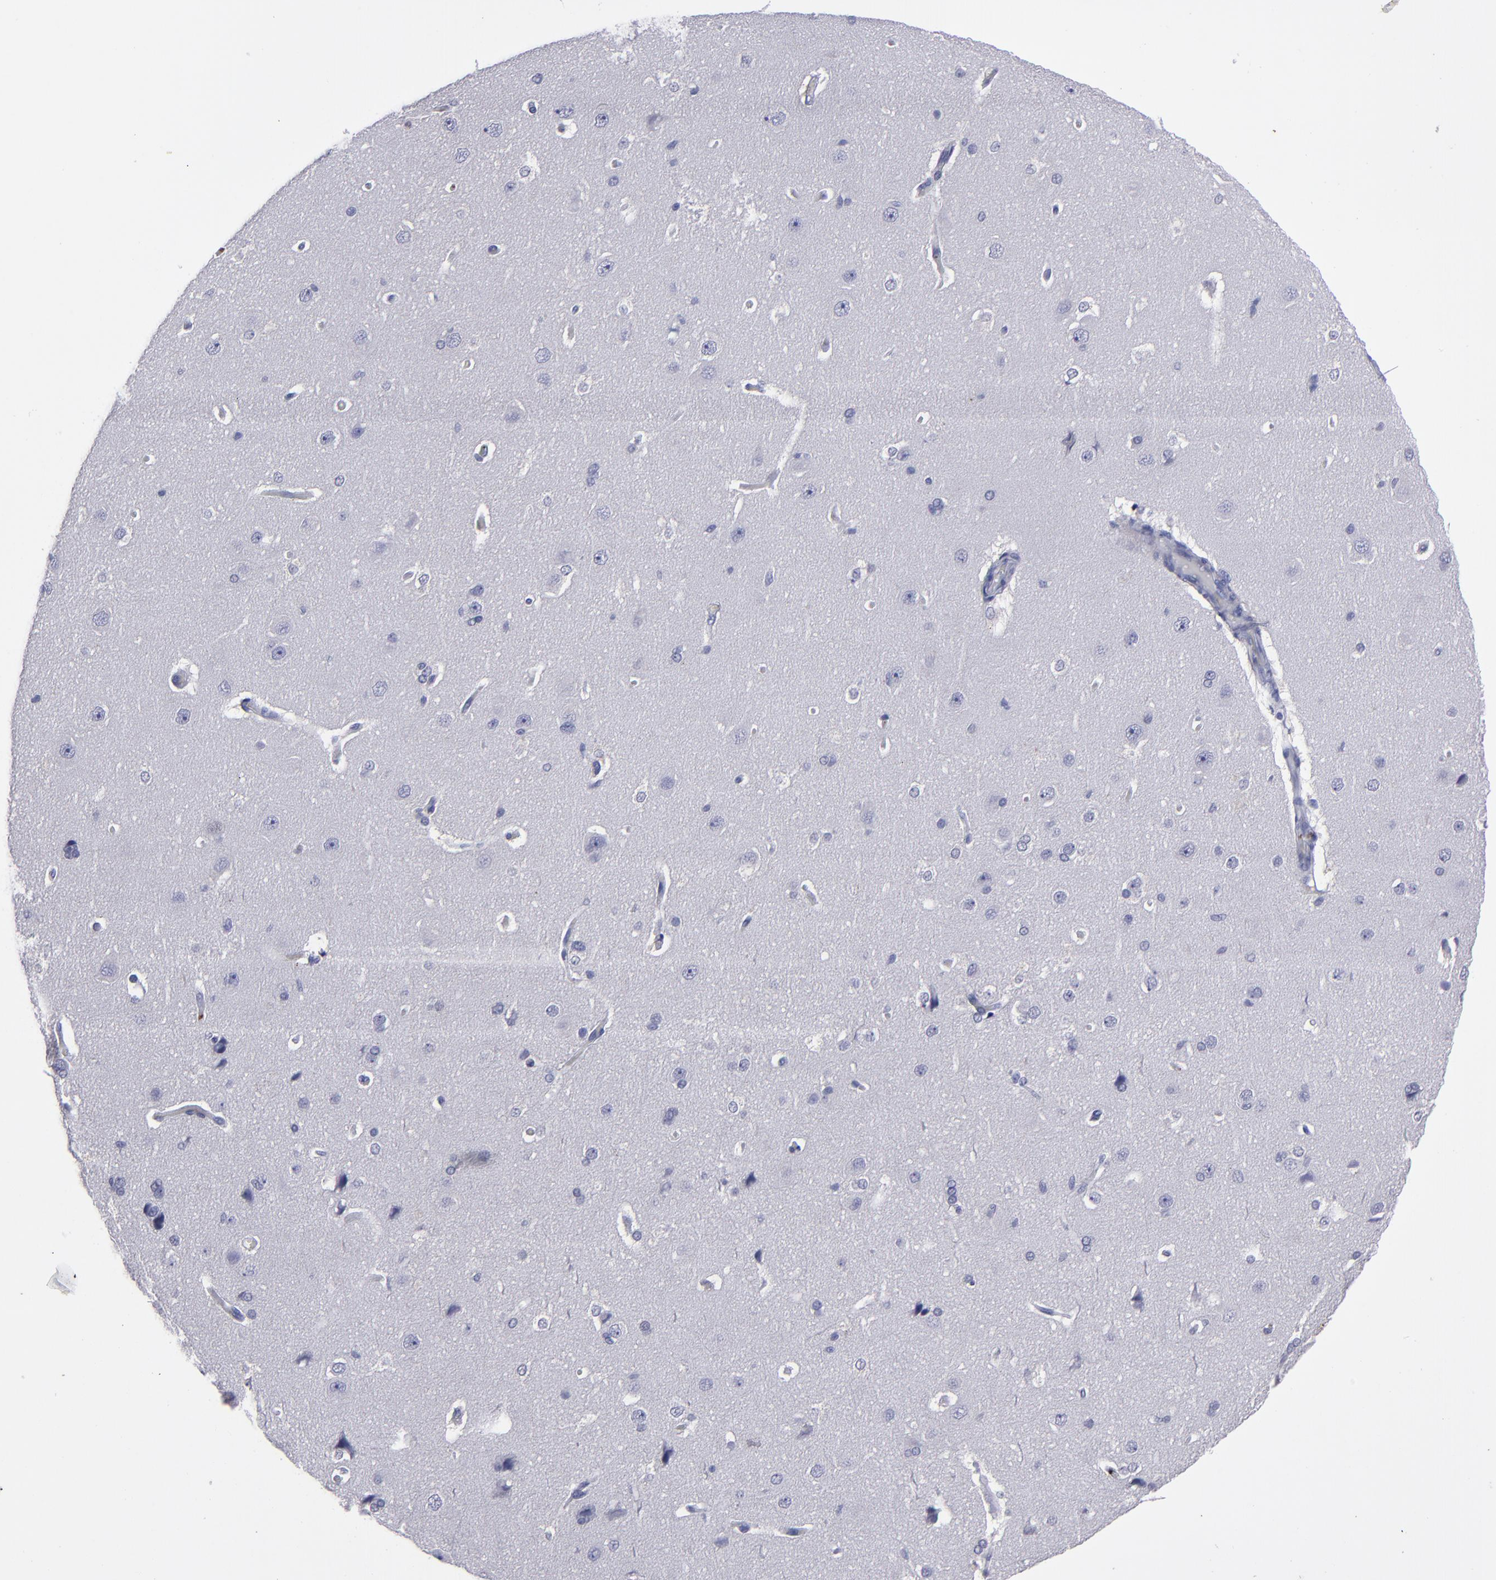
{"staining": {"intensity": "negative", "quantity": "none", "location": "none"}, "tissue": "cerebral cortex", "cell_type": "Endothelial cells", "image_type": "normal", "snomed": [{"axis": "morphology", "description": "Normal tissue, NOS"}, {"axis": "topography", "description": "Cerebral cortex"}], "caption": "Micrograph shows no significant protein staining in endothelial cells of unremarkable cerebral cortex. (DAB (3,3'-diaminobenzidine) IHC, high magnification).", "gene": "CD36", "patient": {"sex": "female", "age": 45}}